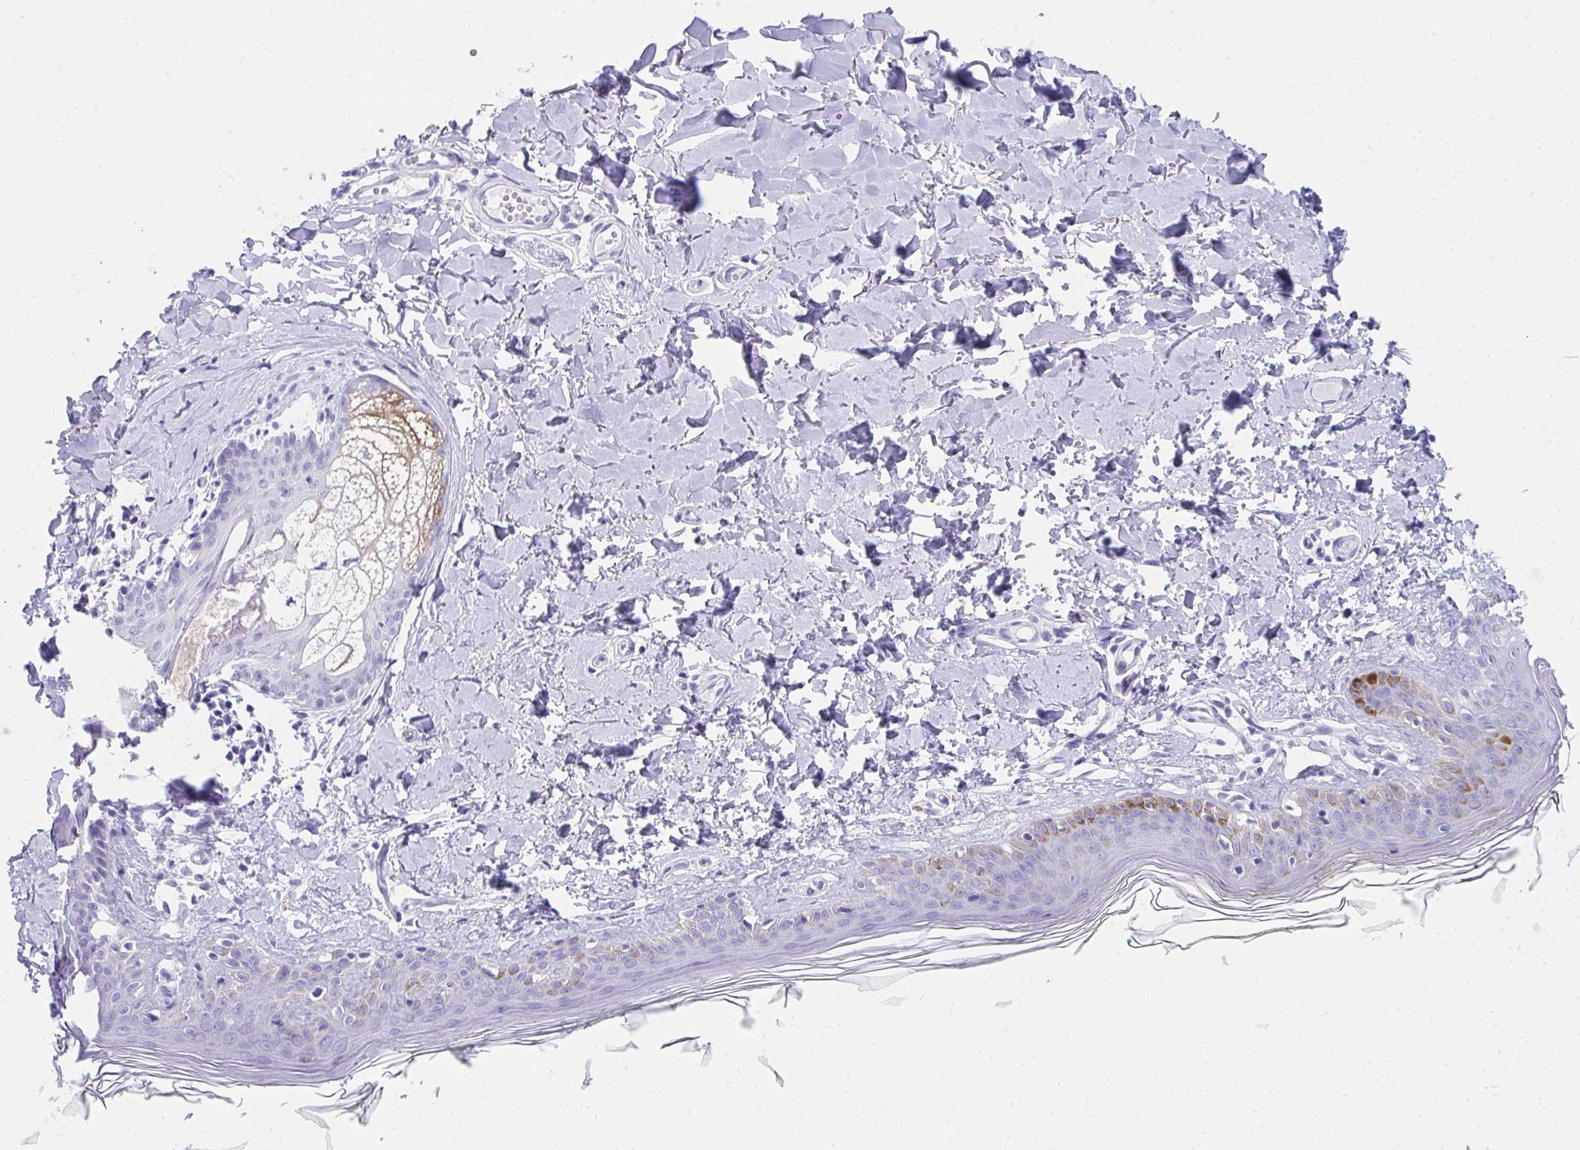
{"staining": {"intensity": "negative", "quantity": "none", "location": "none"}, "tissue": "skin", "cell_type": "Fibroblasts", "image_type": "normal", "snomed": [{"axis": "morphology", "description": "Normal tissue, NOS"}, {"axis": "topography", "description": "Skin"}, {"axis": "topography", "description": "Peripheral nerve tissue"}], "caption": "Immunohistochemistry (IHC) micrograph of benign skin stained for a protein (brown), which shows no expression in fibroblasts.", "gene": "HGD", "patient": {"sex": "female", "age": 45}}